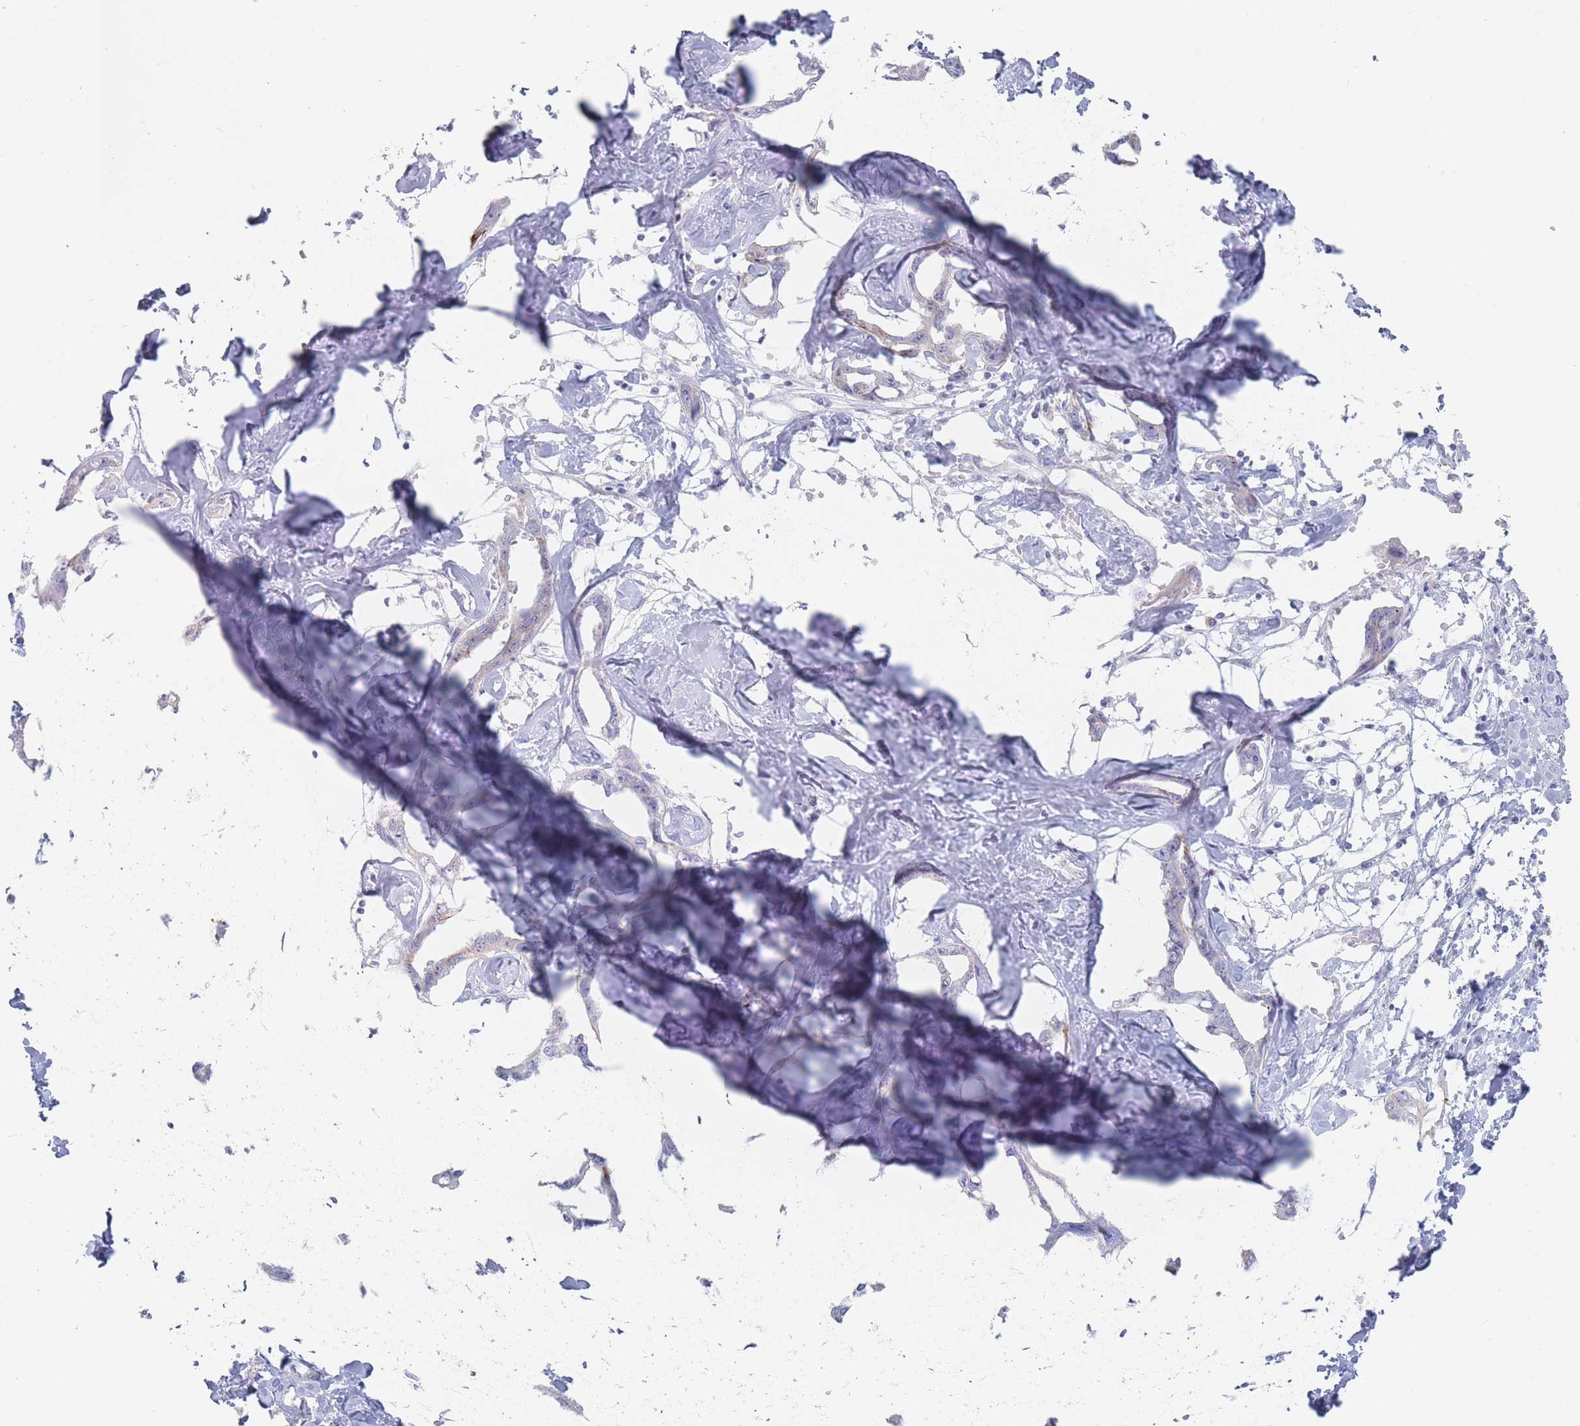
{"staining": {"intensity": "negative", "quantity": "none", "location": "none"}, "tissue": "liver cancer", "cell_type": "Tumor cells", "image_type": "cancer", "snomed": [{"axis": "morphology", "description": "Cholangiocarcinoma"}, {"axis": "topography", "description": "Liver"}], "caption": "Human liver cholangiocarcinoma stained for a protein using immunohistochemistry reveals no staining in tumor cells.", "gene": "SPATS1", "patient": {"sex": "male", "age": 59}}